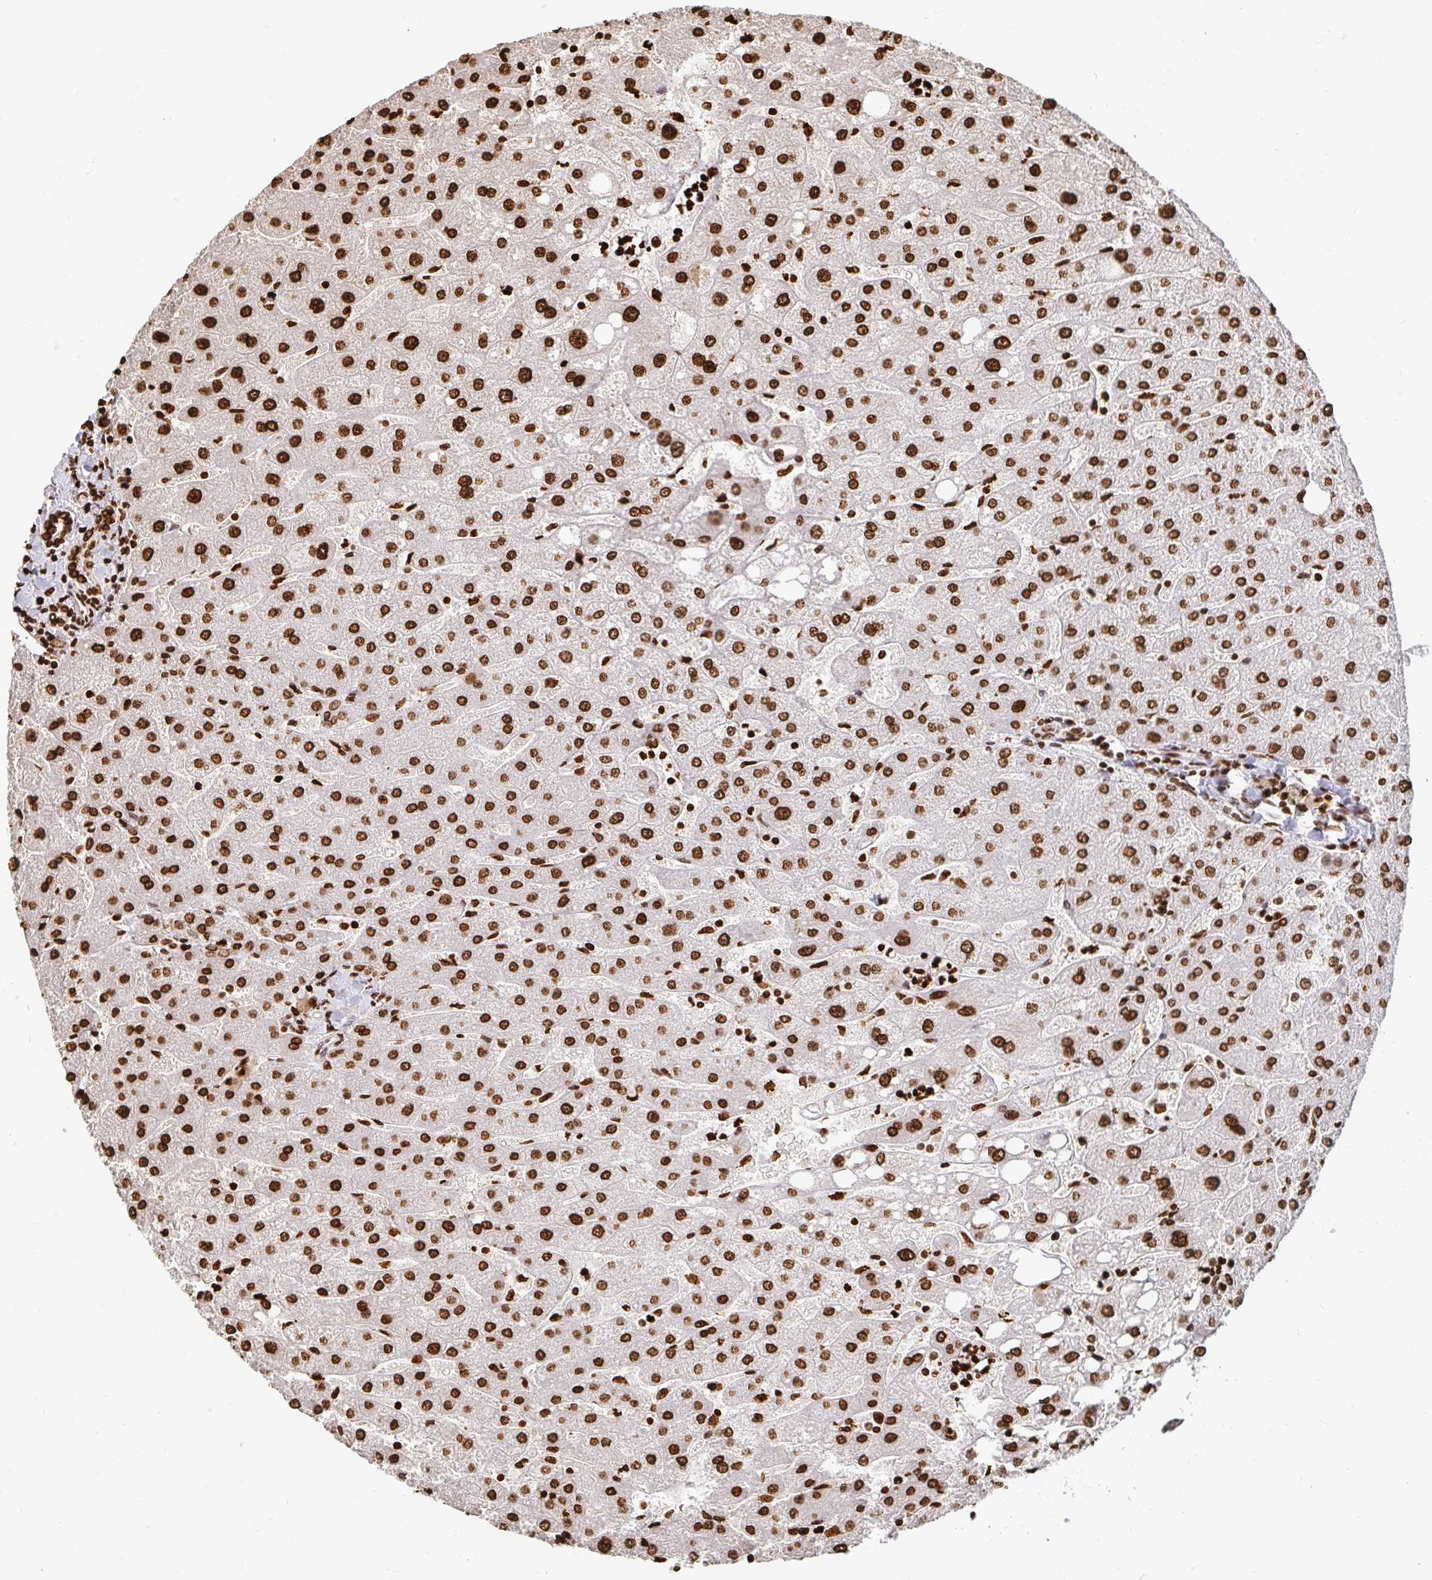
{"staining": {"intensity": "strong", "quantity": ">75%", "location": "nuclear"}, "tissue": "liver", "cell_type": "Cholangiocytes", "image_type": "normal", "snomed": [{"axis": "morphology", "description": "Normal tissue, NOS"}, {"axis": "topography", "description": "Liver"}], "caption": "Liver stained with DAB IHC exhibits high levels of strong nuclear expression in approximately >75% of cholangiocytes.", "gene": "H2BC5", "patient": {"sex": "male", "age": 67}}